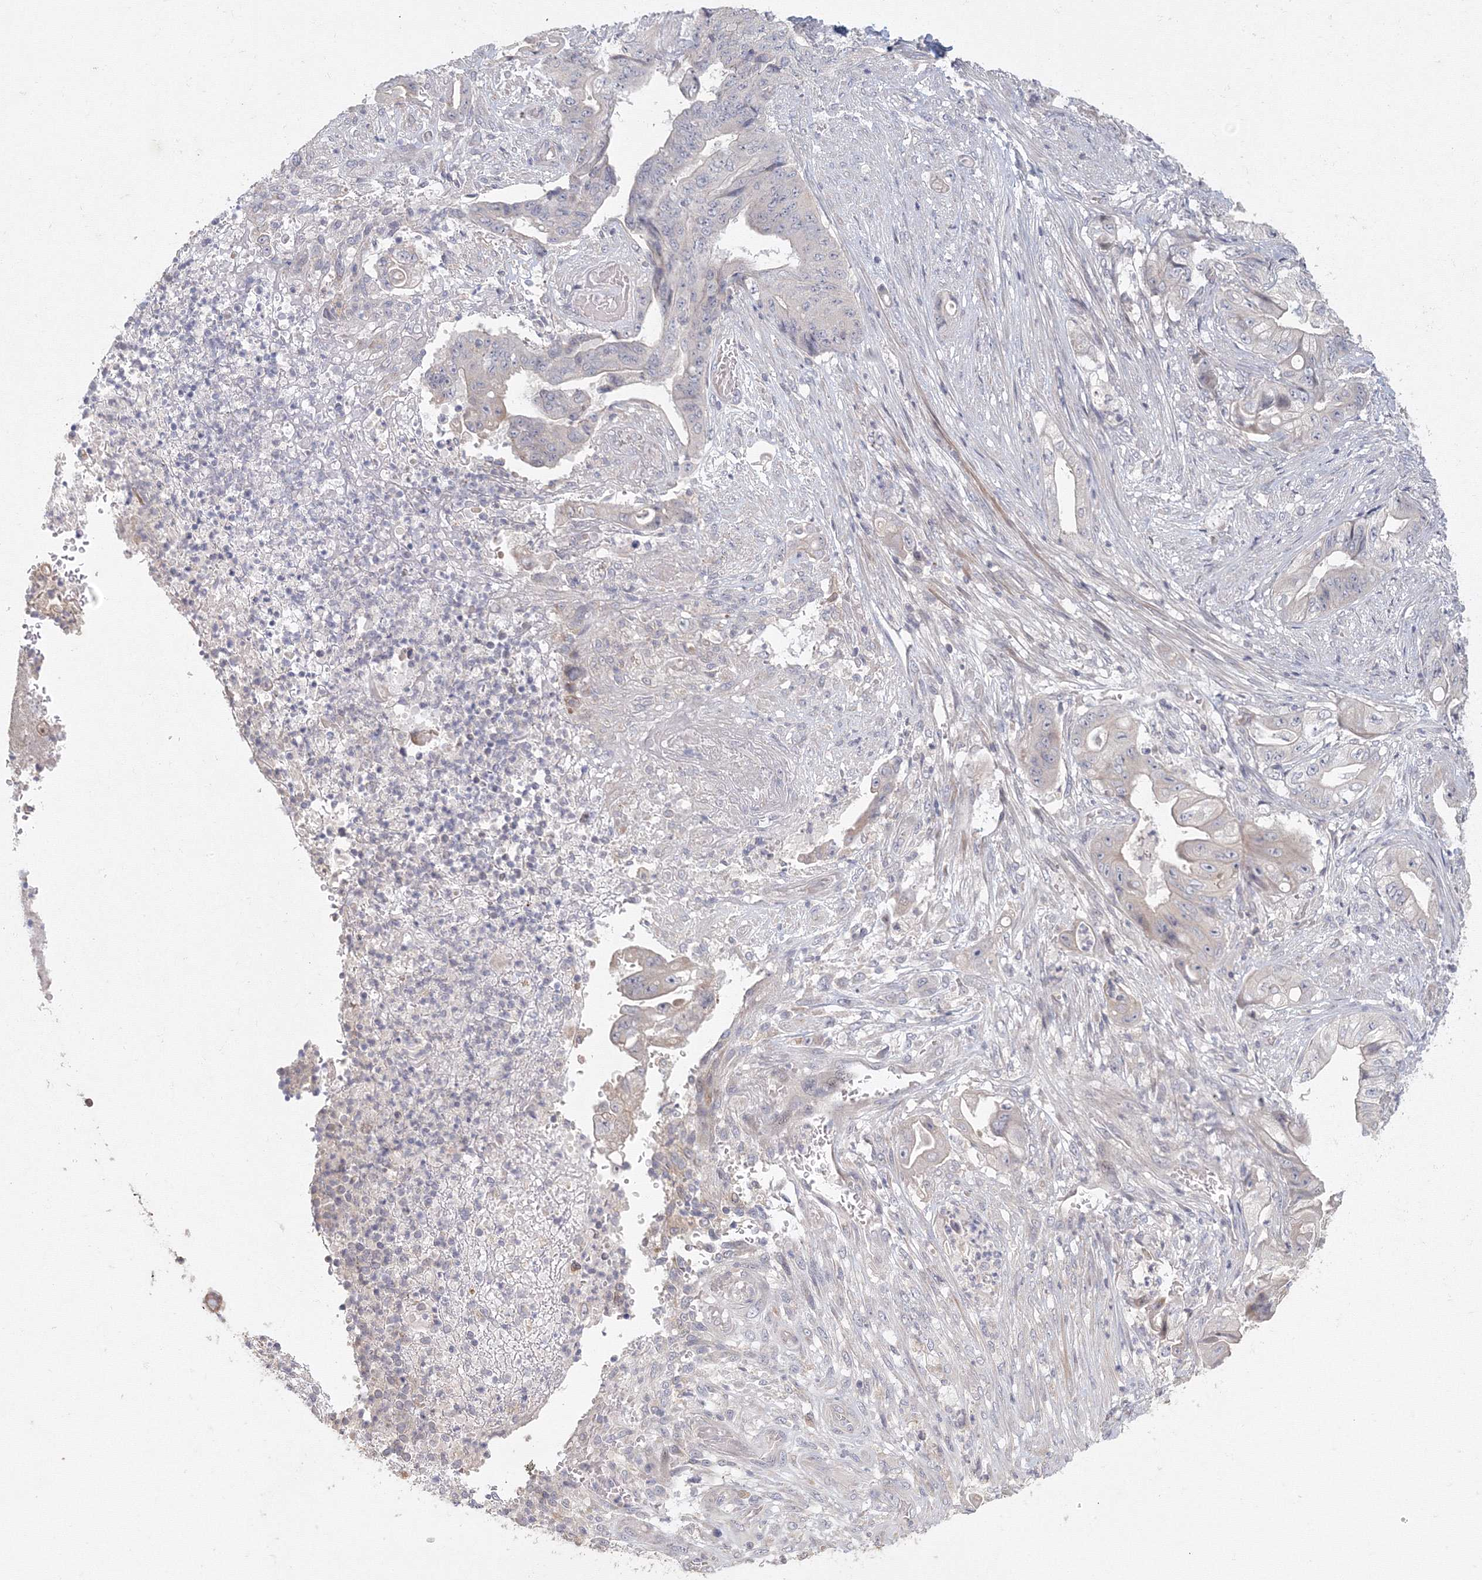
{"staining": {"intensity": "negative", "quantity": "none", "location": "none"}, "tissue": "stomach cancer", "cell_type": "Tumor cells", "image_type": "cancer", "snomed": [{"axis": "morphology", "description": "Adenocarcinoma, NOS"}, {"axis": "topography", "description": "Stomach"}], "caption": "Human stomach adenocarcinoma stained for a protein using immunohistochemistry (IHC) demonstrates no staining in tumor cells.", "gene": "TACC2", "patient": {"sex": "female", "age": 73}}